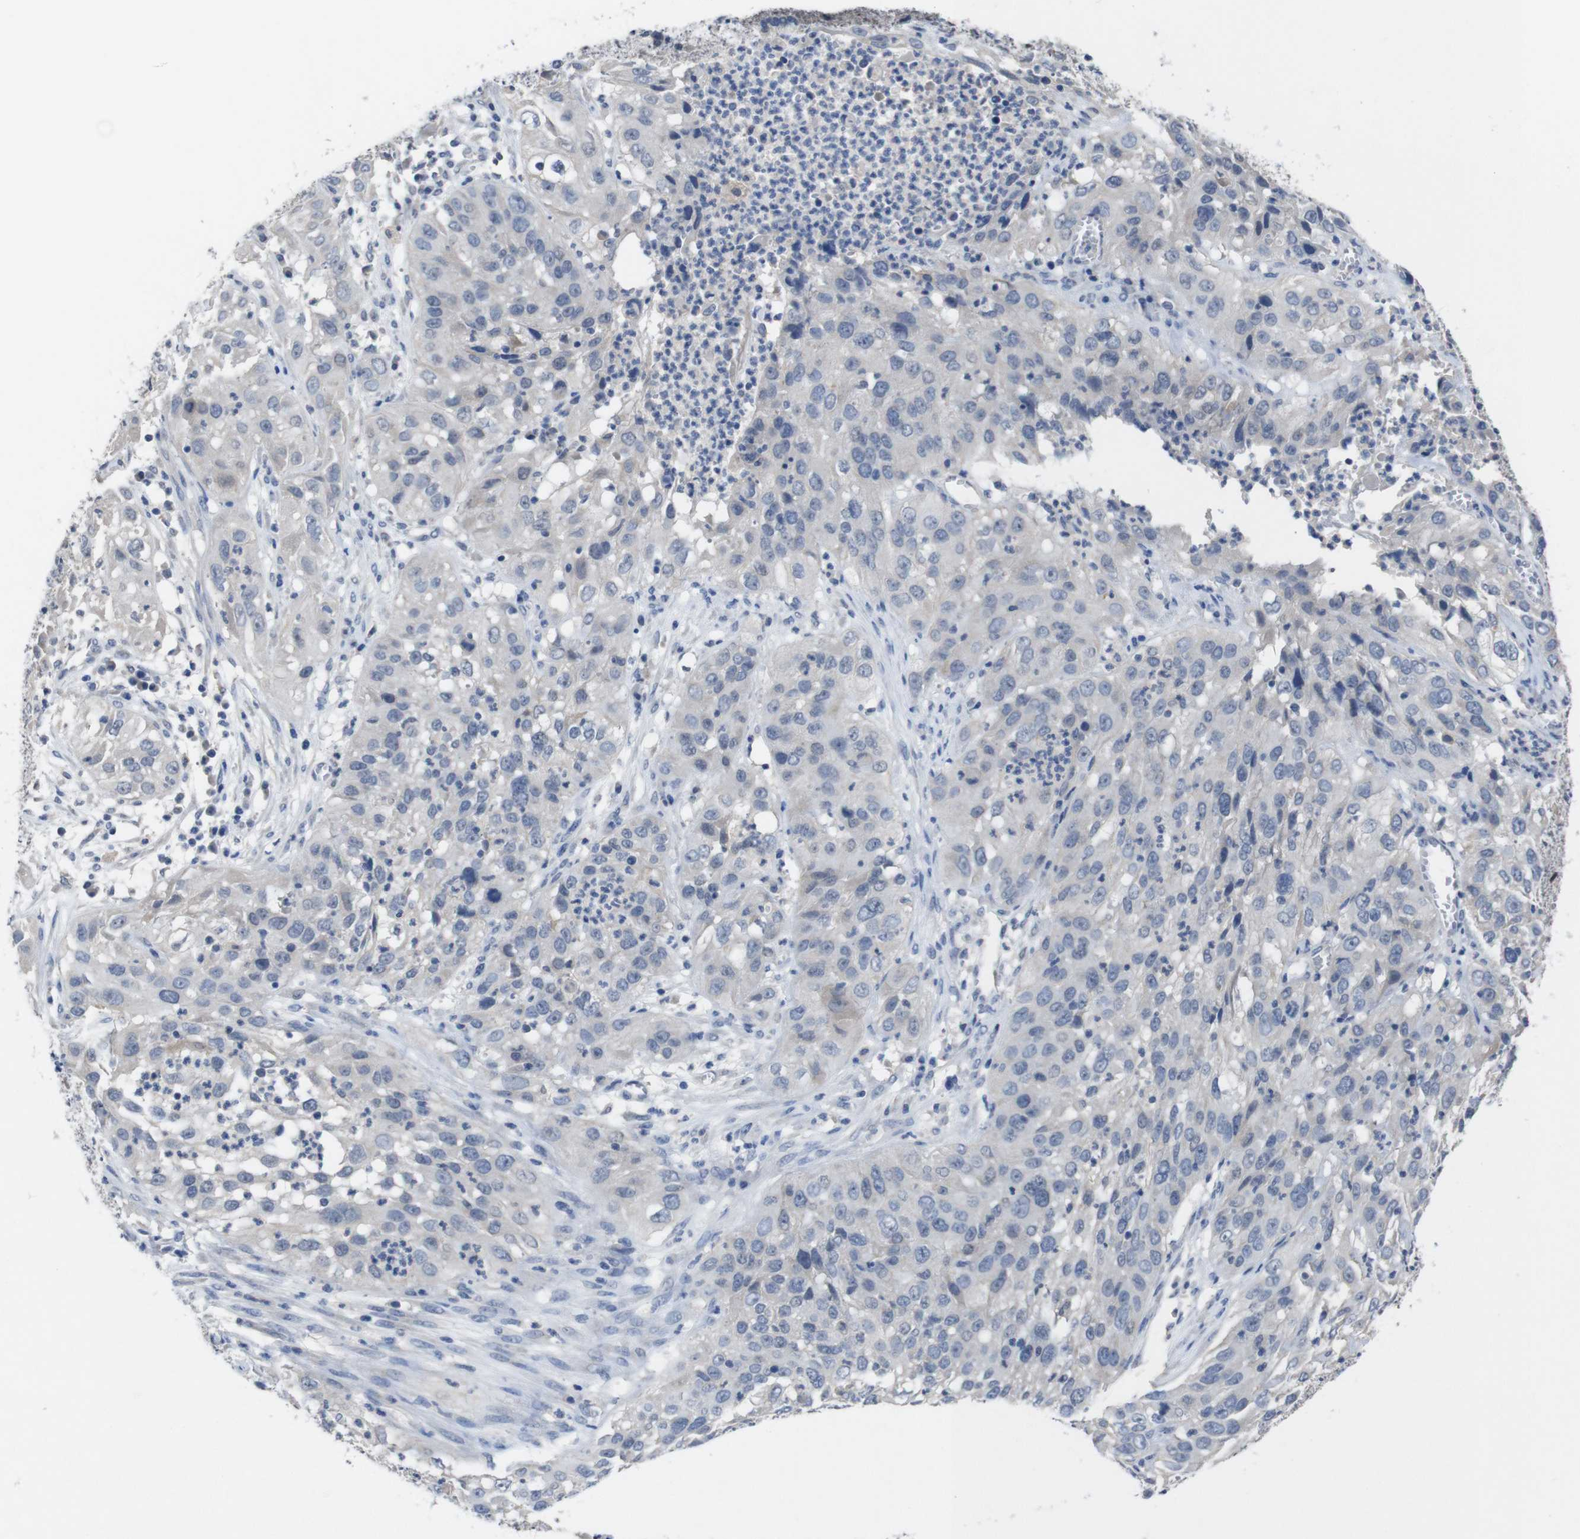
{"staining": {"intensity": "negative", "quantity": "none", "location": "none"}, "tissue": "cervical cancer", "cell_type": "Tumor cells", "image_type": "cancer", "snomed": [{"axis": "morphology", "description": "Squamous cell carcinoma, NOS"}, {"axis": "topography", "description": "Cervix"}], "caption": "Tumor cells show no significant expression in cervical cancer (squamous cell carcinoma).", "gene": "HNF1A", "patient": {"sex": "female", "age": 32}}